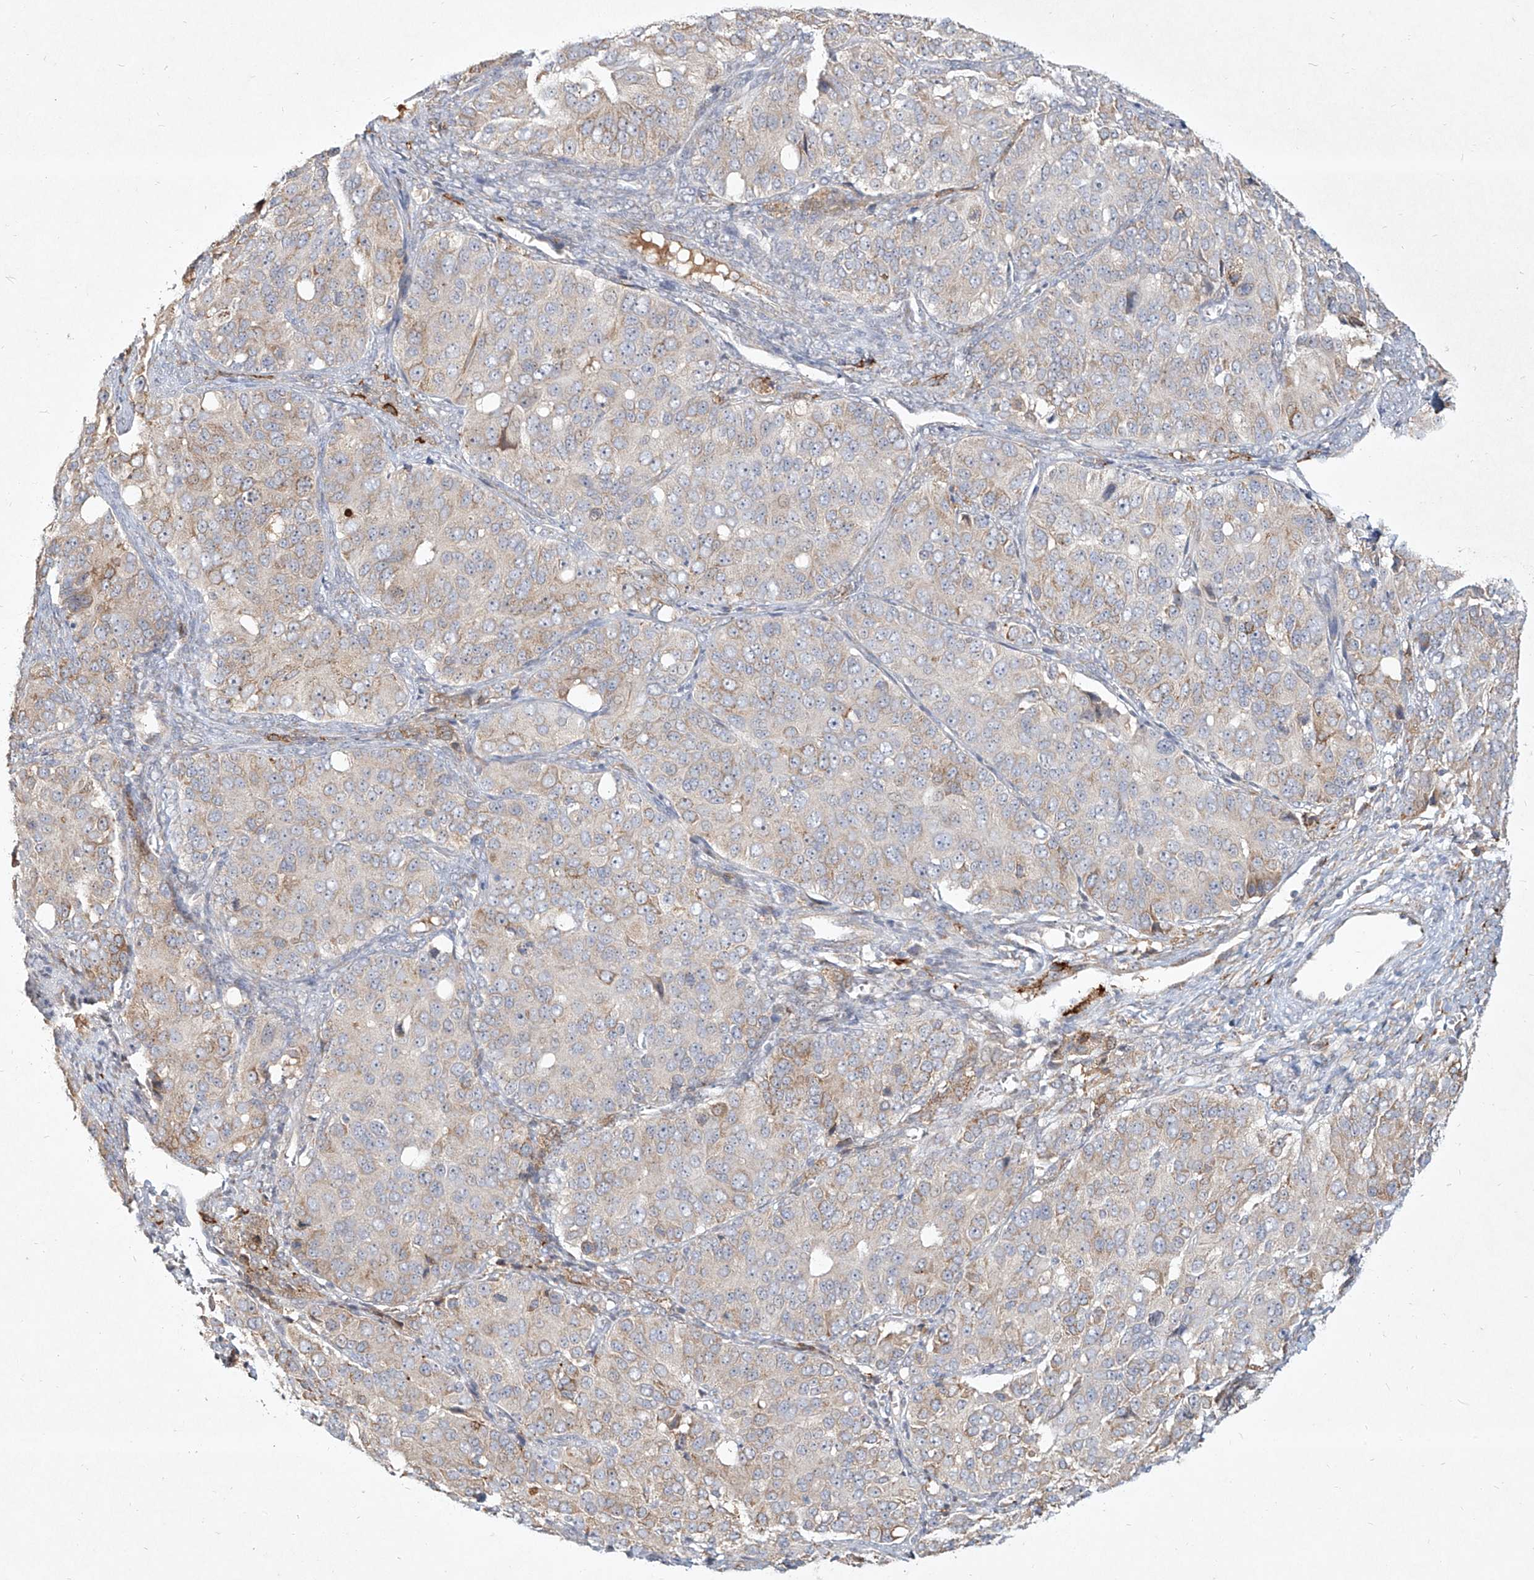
{"staining": {"intensity": "moderate", "quantity": "<25%", "location": "cytoplasmic/membranous"}, "tissue": "ovarian cancer", "cell_type": "Tumor cells", "image_type": "cancer", "snomed": [{"axis": "morphology", "description": "Carcinoma, endometroid"}, {"axis": "topography", "description": "Ovary"}], "caption": "Immunohistochemistry of human ovarian cancer demonstrates low levels of moderate cytoplasmic/membranous staining in about <25% of tumor cells. (DAB (3,3'-diaminobenzidine) IHC with brightfield microscopy, high magnification).", "gene": "CD209", "patient": {"sex": "female", "age": 51}}